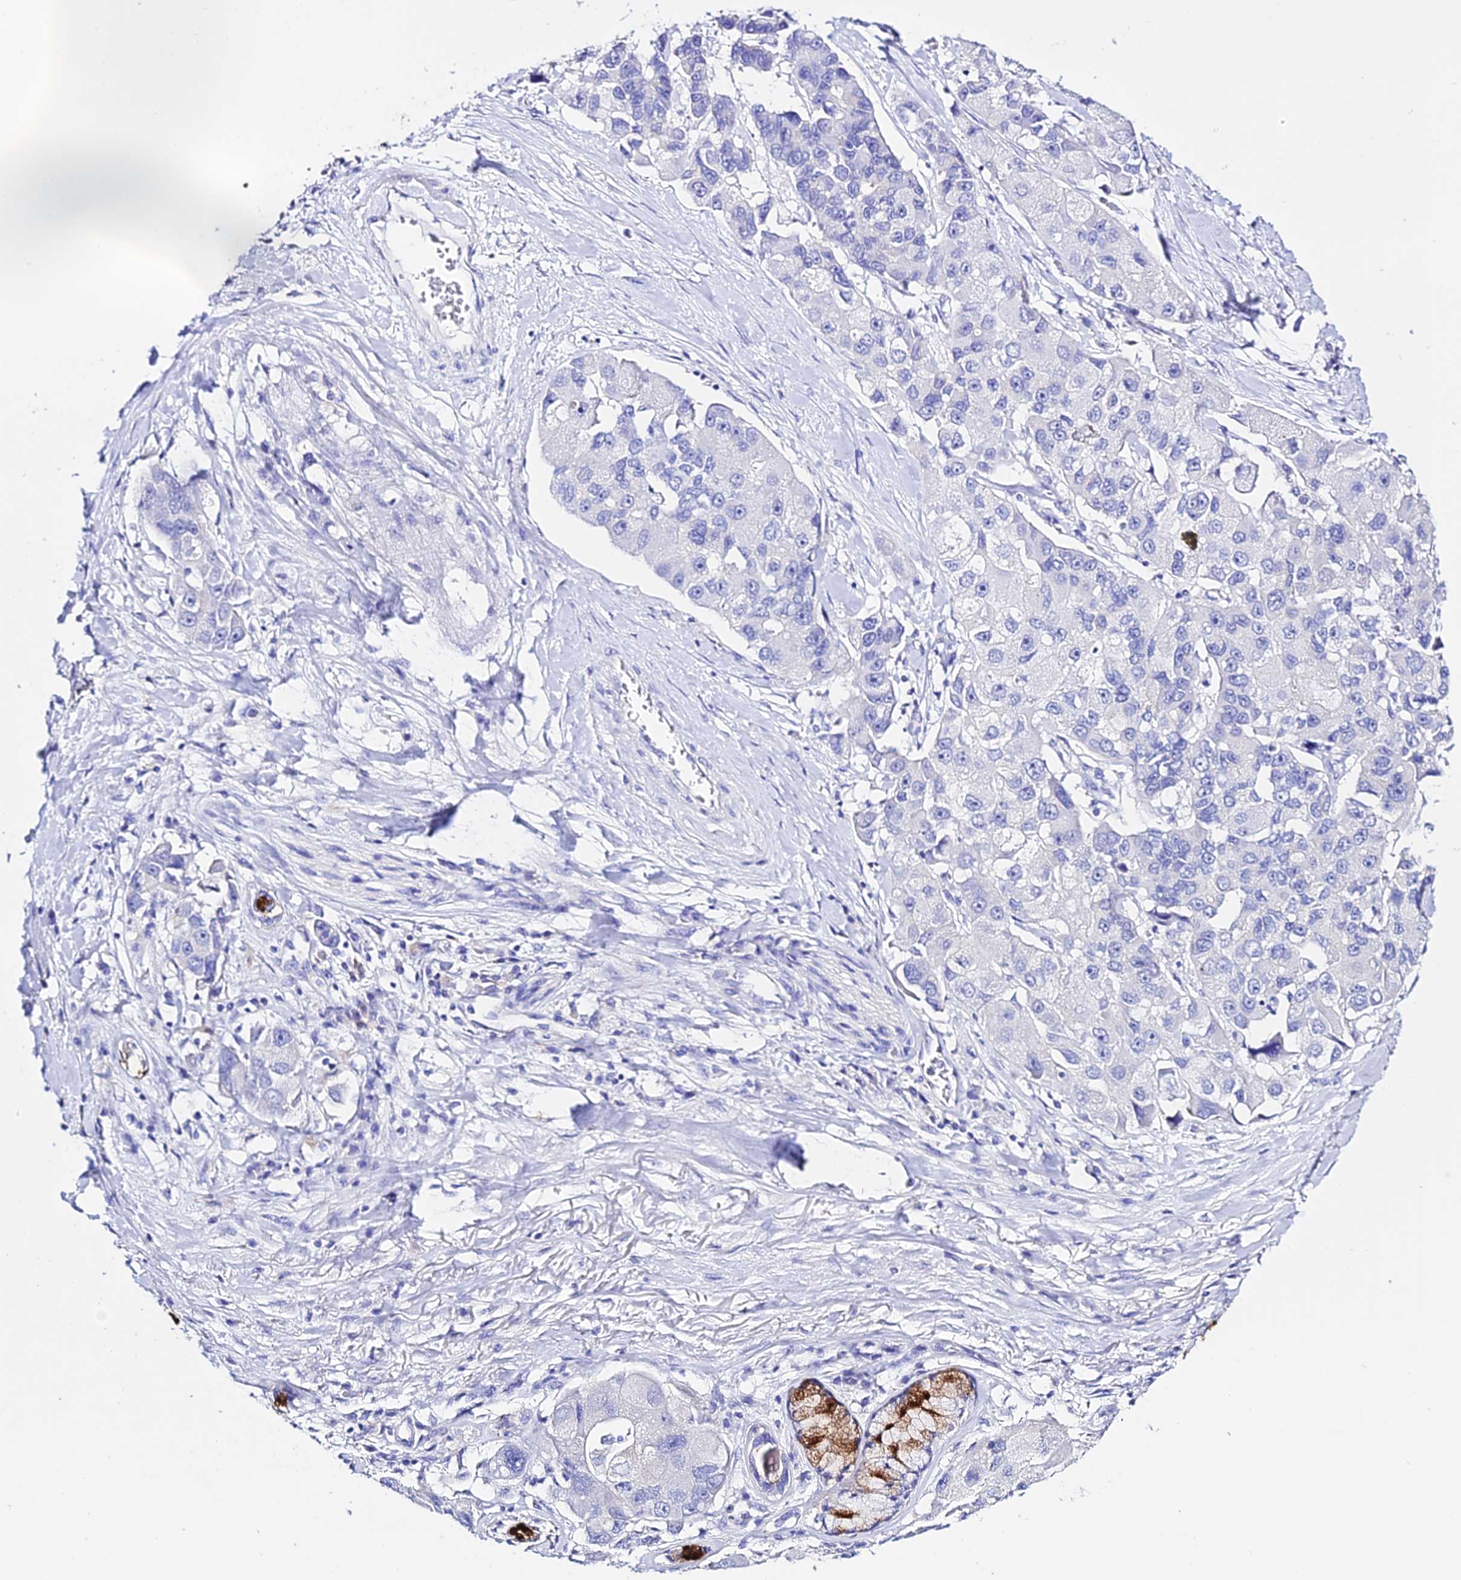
{"staining": {"intensity": "negative", "quantity": "none", "location": "none"}, "tissue": "lung cancer", "cell_type": "Tumor cells", "image_type": "cancer", "snomed": [{"axis": "morphology", "description": "Adenocarcinoma, NOS"}, {"axis": "topography", "description": "Lung"}], "caption": "Immunohistochemistry (IHC) of lung adenocarcinoma reveals no positivity in tumor cells.", "gene": "TMEM117", "patient": {"sex": "female", "age": 54}}